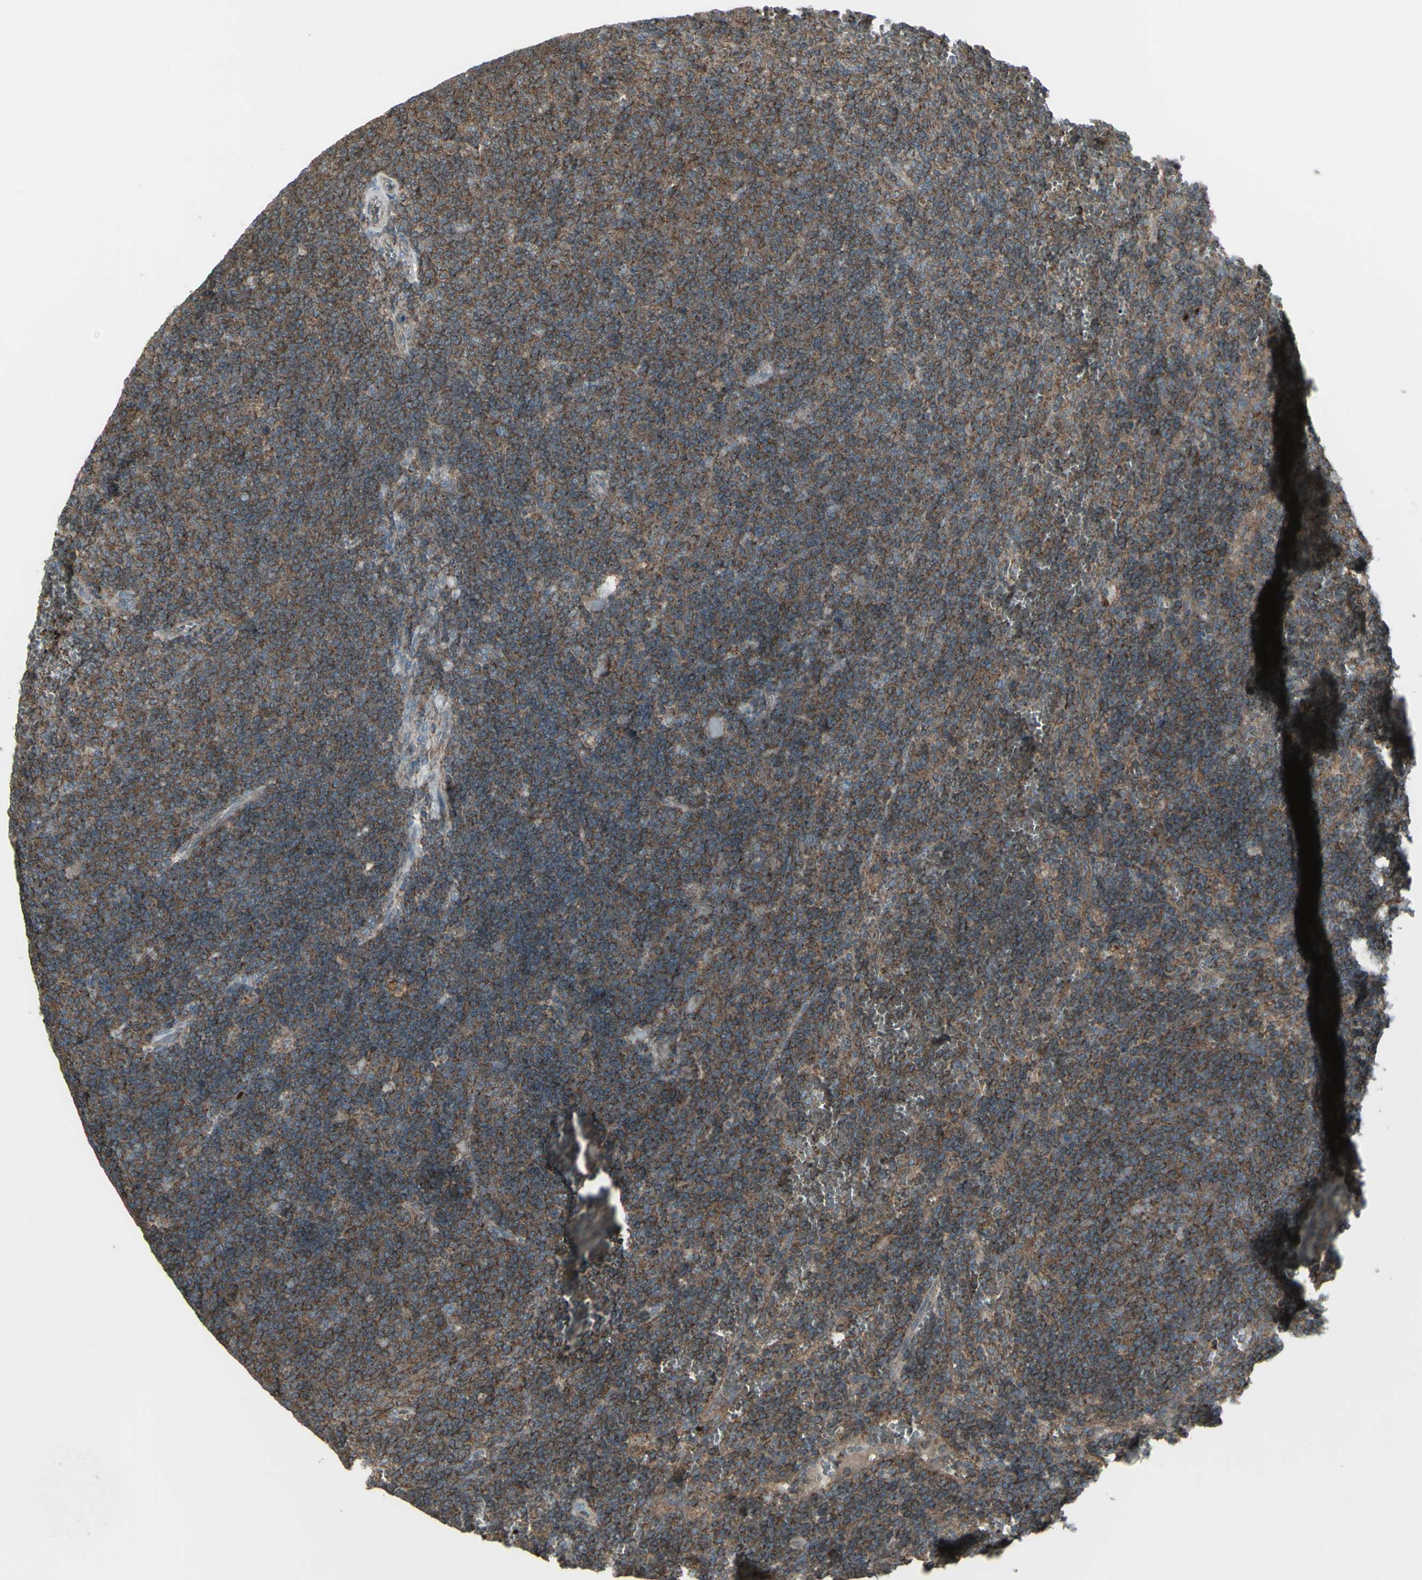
{"staining": {"intensity": "negative", "quantity": "none", "location": "none"}, "tissue": "lymphoma", "cell_type": "Tumor cells", "image_type": "cancer", "snomed": [{"axis": "morphology", "description": "Malignant lymphoma, non-Hodgkin's type, Low grade"}, {"axis": "topography", "description": "Spleen"}], "caption": "Immunohistochemistry (IHC) histopathology image of lymphoma stained for a protein (brown), which exhibits no staining in tumor cells. (Brightfield microscopy of DAB immunohistochemistry (IHC) at high magnification).", "gene": "SHC1", "patient": {"sex": "female", "age": 50}}